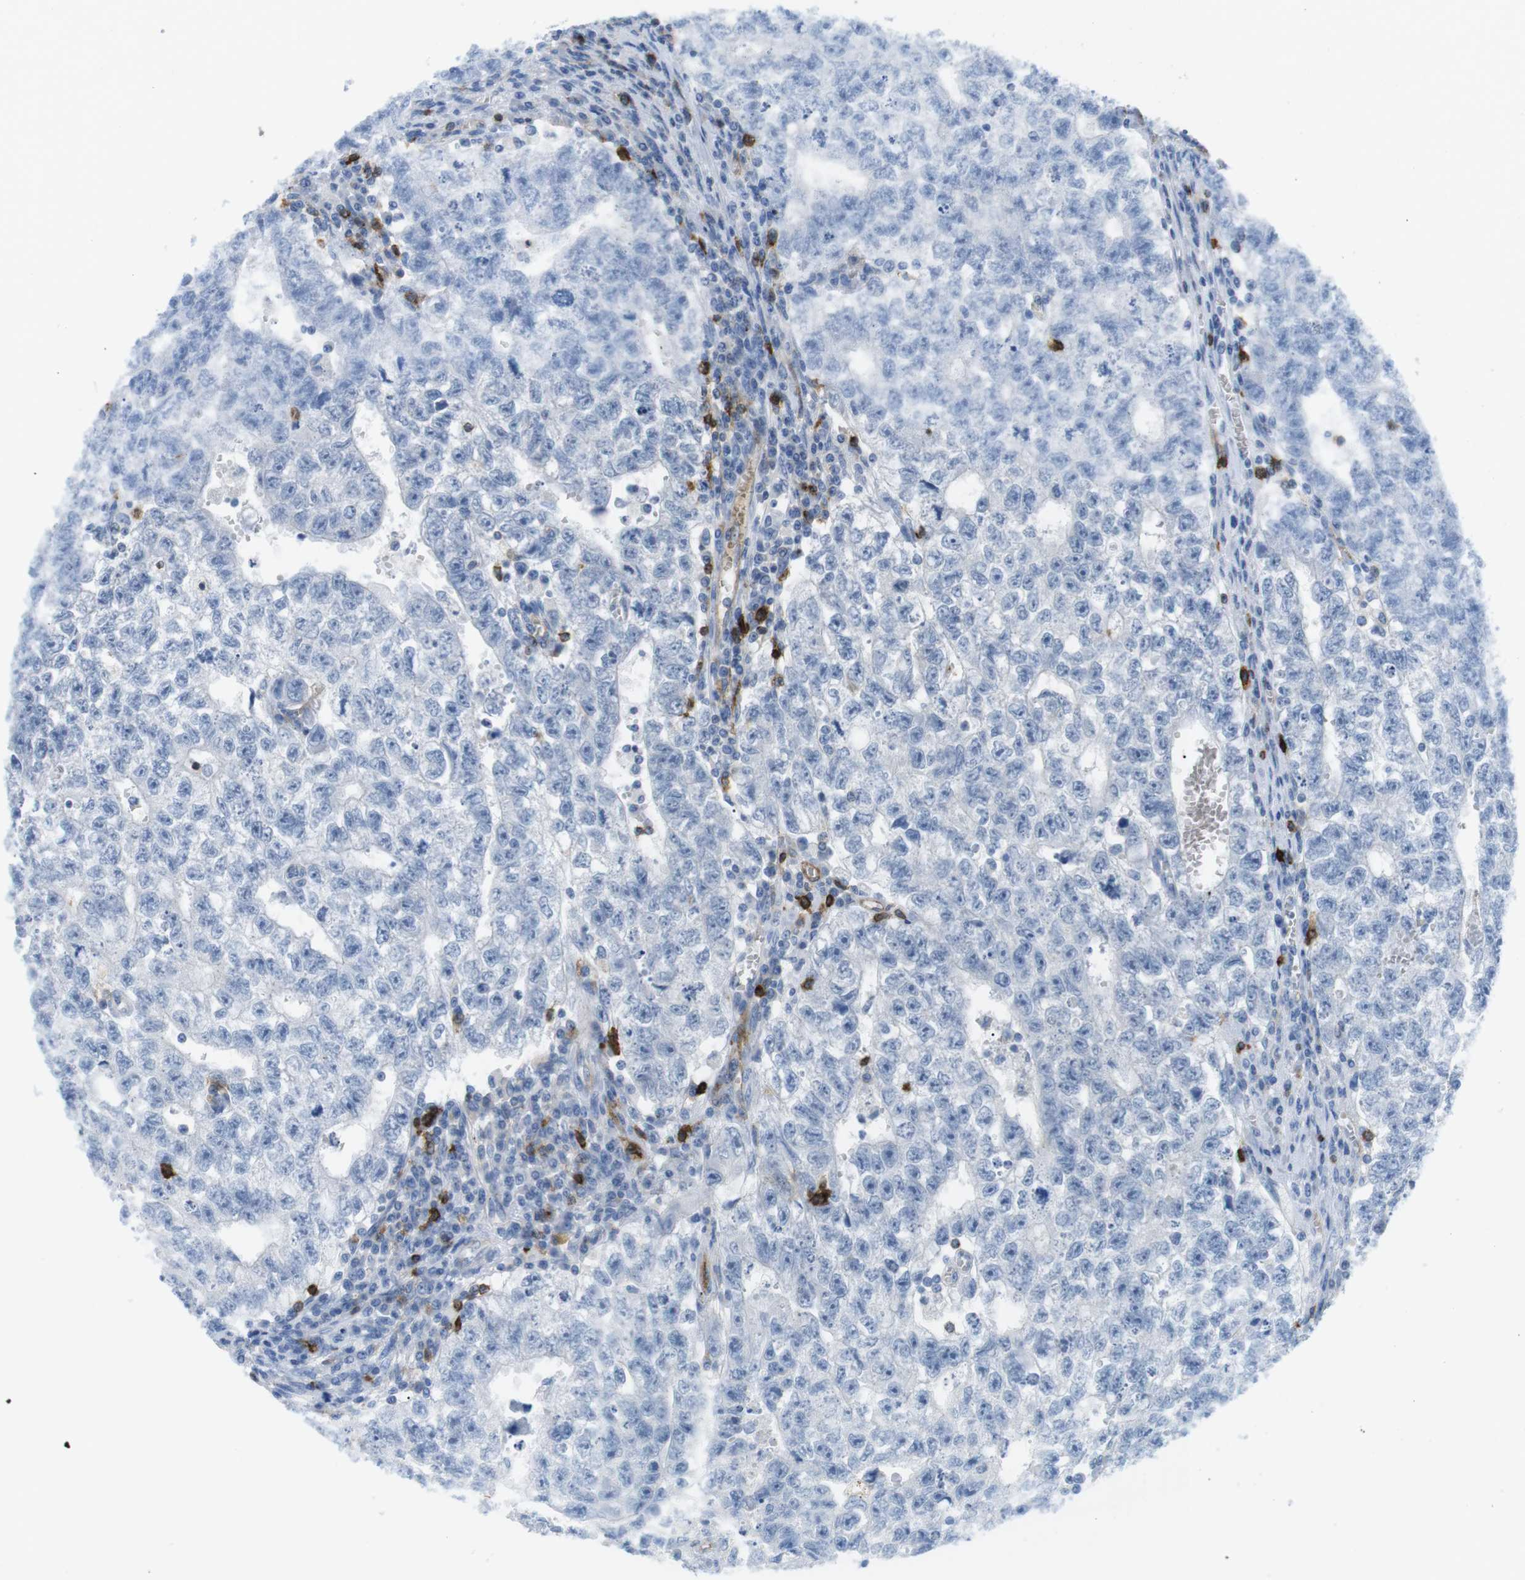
{"staining": {"intensity": "negative", "quantity": "none", "location": "none"}, "tissue": "testis cancer", "cell_type": "Tumor cells", "image_type": "cancer", "snomed": [{"axis": "morphology", "description": "Seminoma, NOS"}, {"axis": "morphology", "description": "Carcinoma, Embryonal, NOS"}, {"axis": "topography", "description": "Testis"}], "caption": "IHC of human testis cancer reveals no staining in tumor cells.", "gene": "TNFRSF4", "patient": {"sex": "male", "age": 38}}